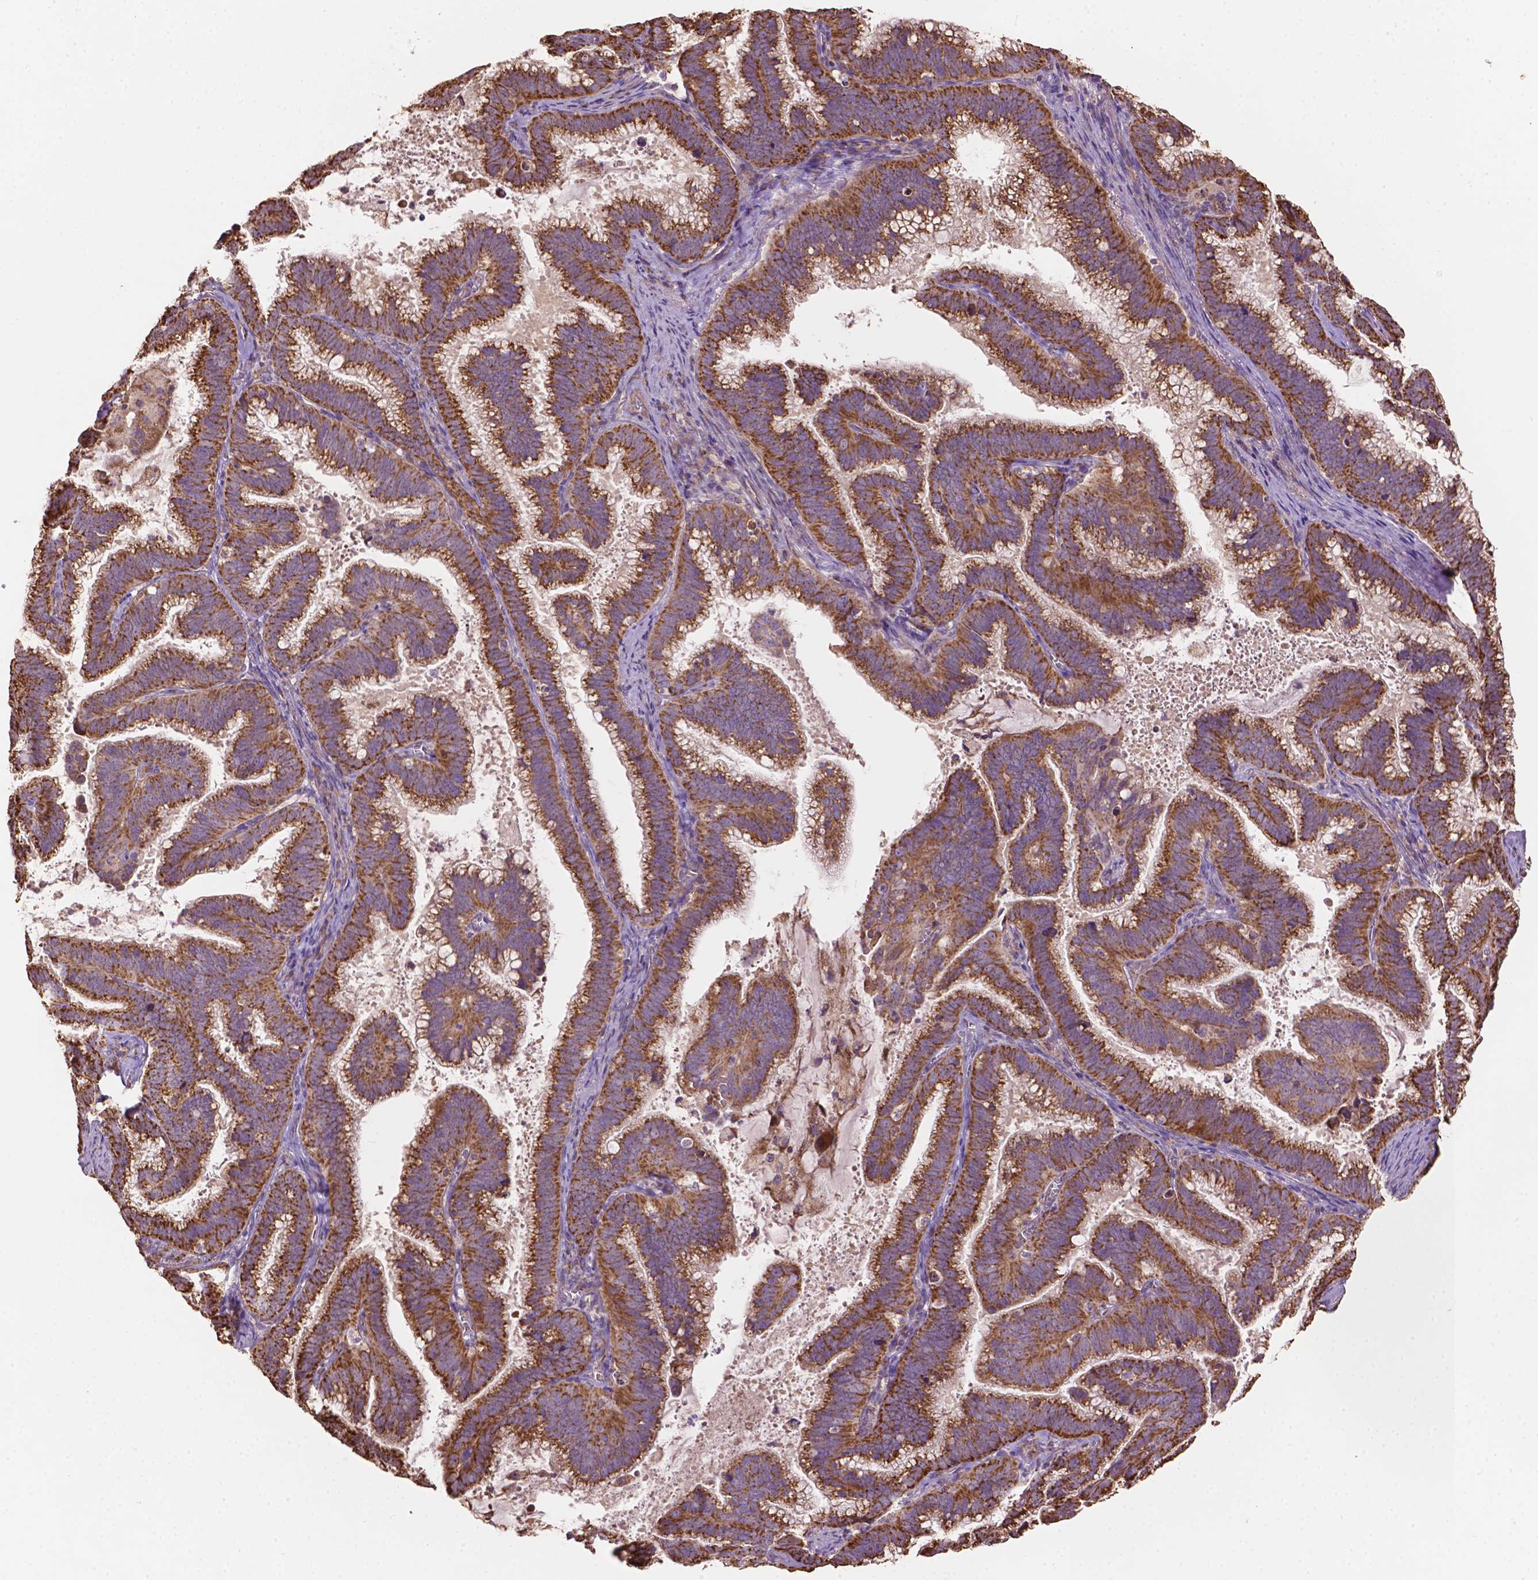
{"staining": {"intensity": "strong", "quantity": ">75%", "location": "cytoplasmic/membranous"}, "tissue": "cervical cancer", "cell_type": "Tumor cells", "image_type": "cancer", "snomed": [{"axis": "morphology", "description": "Adenocarcinoma, NOS"}, {"axis": "topography", "description": "Cervix"}], "caption": "The immunohistochemical stain labels strong cytoplasmic/membranous expression in tumor cells of adenocarcinoma (cervical) tissue.", "gene": "LRR1", "patient": {"sex": "female", "age": 61}}